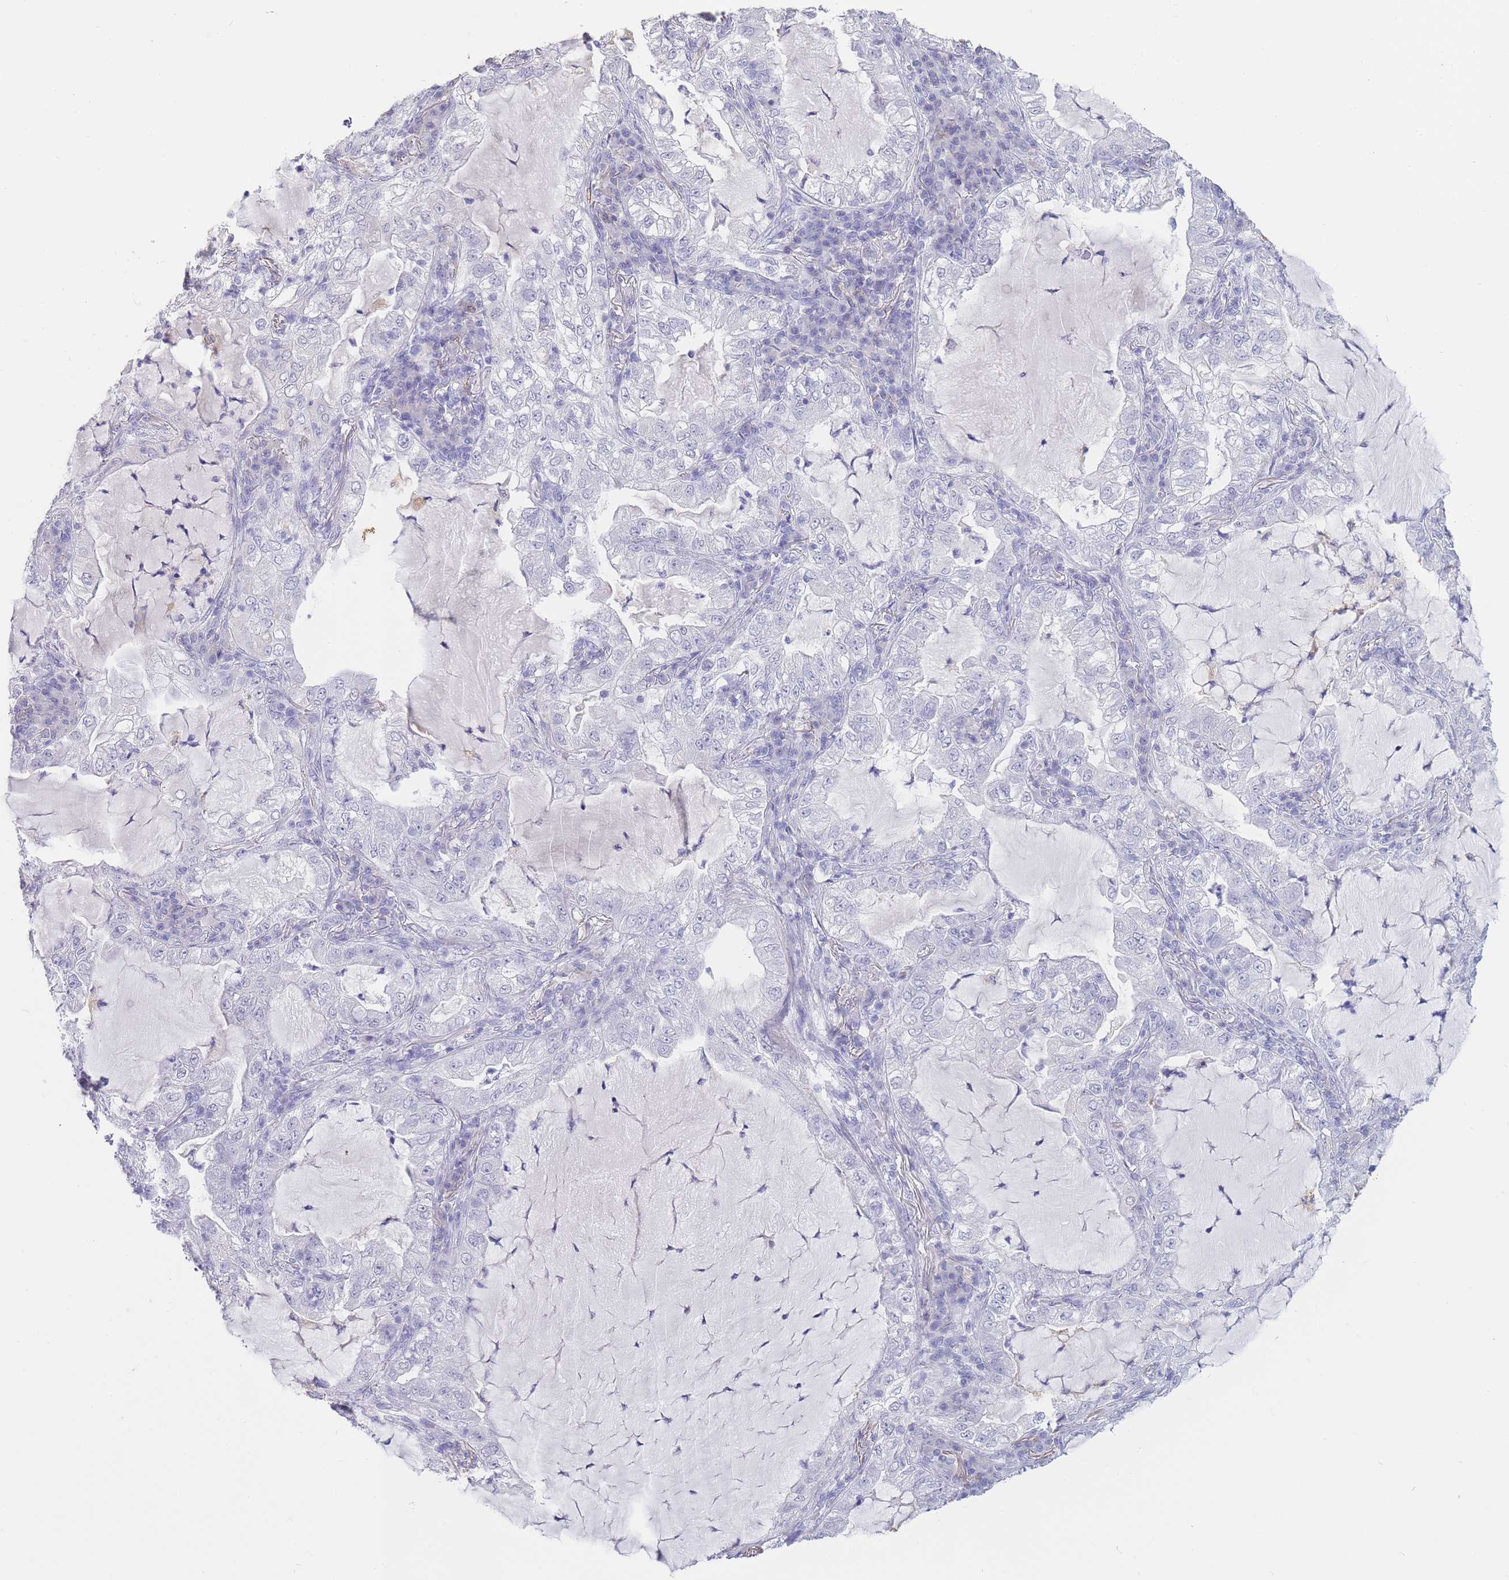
{"staining": {"intensity": "negative", "quantity": "none", "location": "none"}, "tissue": "lung cancer", "cell_type": "Tumor cells", "image_type": "cancer", "snomed": [{"axis": "morphology", "description": "Adenocarcinoma, NOS"}, {"axis": "topography", "description": "Lung"}], "caption": "The photomicrograph displays no staining of tumor cells in adenocarcinoma (lung).", "gene": "CD37", "patient": {"sex": "female", "age": 73}}